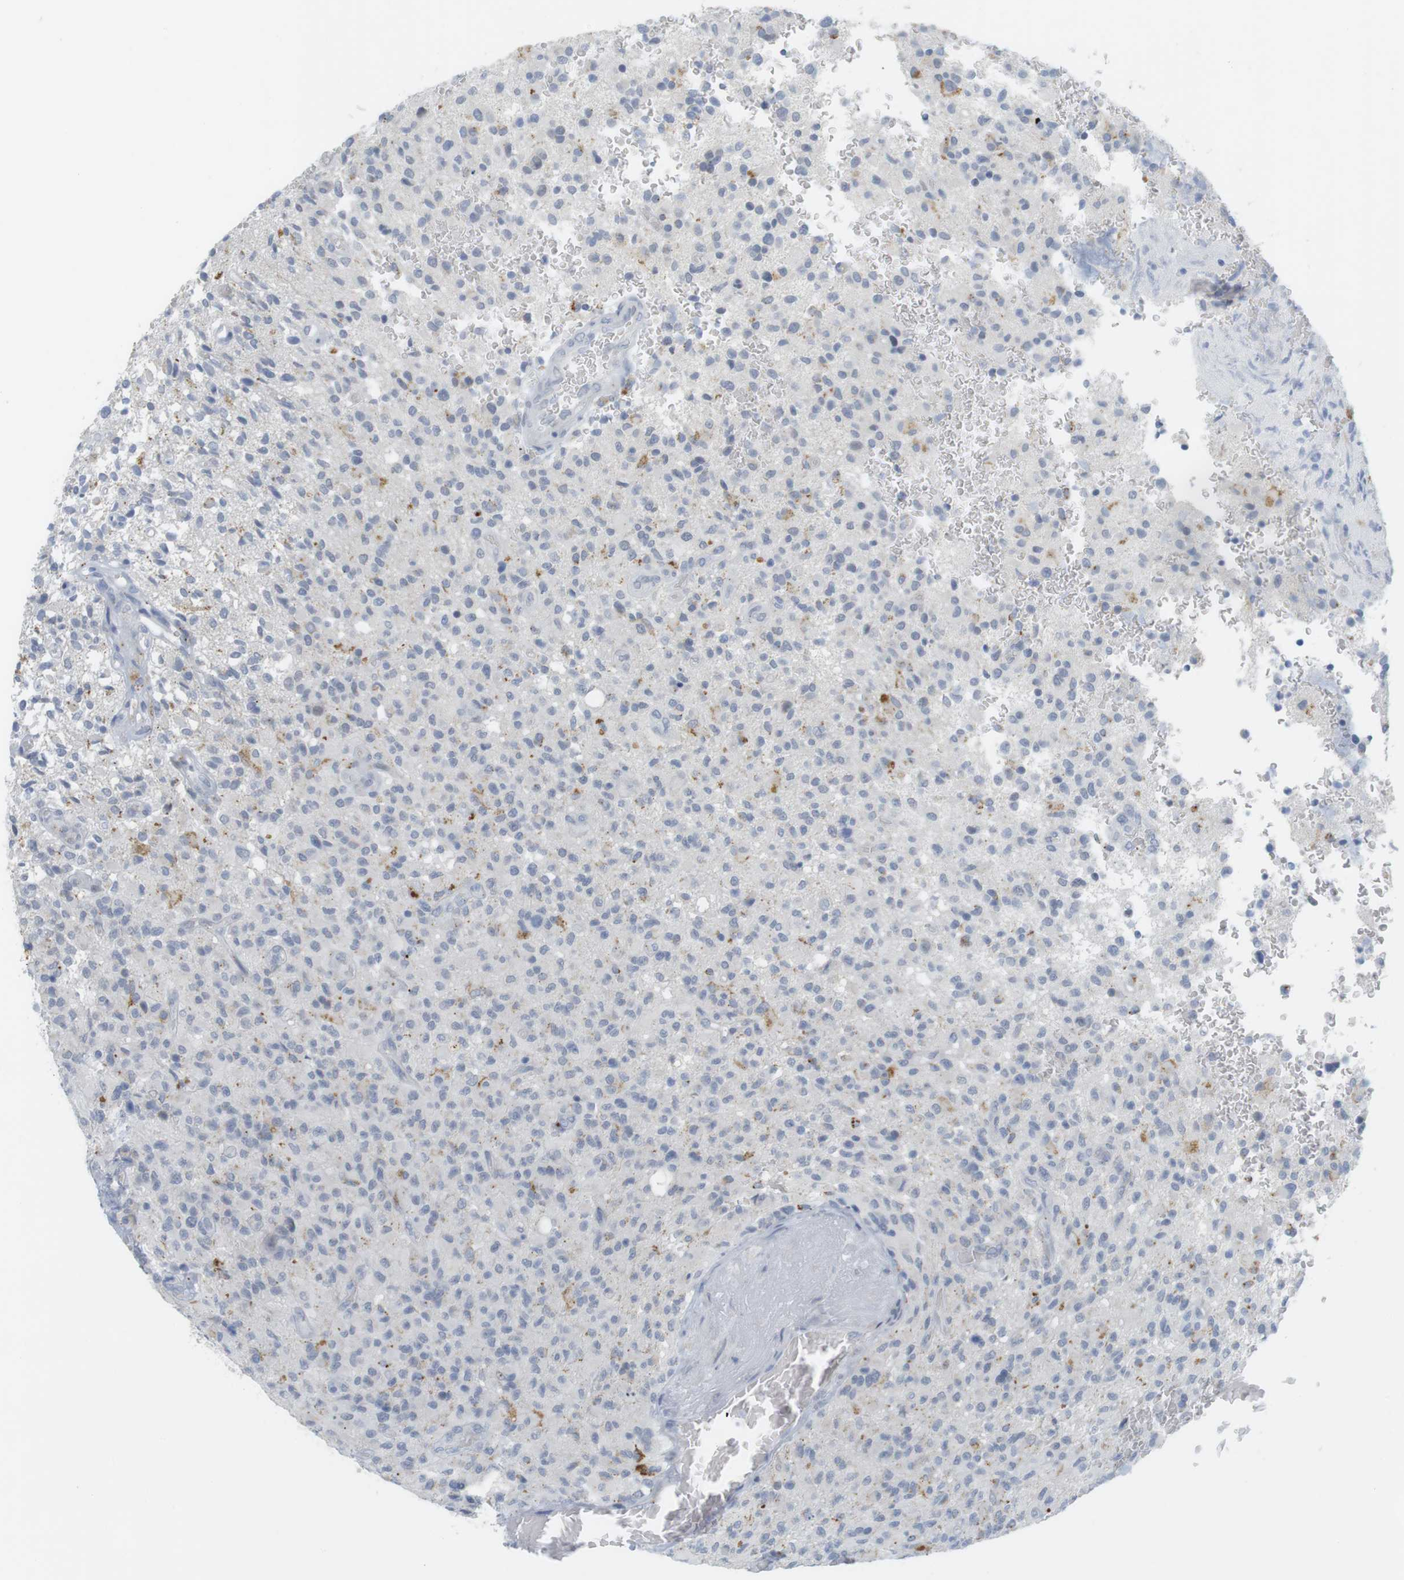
{"staining": {"intensity": "negative", "quantity": "none", "location": "none"}, "tissue": "glioma", "cell_type": "Tumor cells", "image_type": "cancer", "snomed": [{"axis": "morphology", "description": "Glioma, malignant, High grade"}, {"axis": "topography", "description": "Brain"}], "caption": "High magnification brightfield microscopy of malignant high-grade glioma stained with DAB (3,3'-diaminobenzidine) (brown) and counterstained with hematoxylin (blue): tumor cells show no significant positivity.", "gene": "YIPF1", "patient": {"sex": "male", "age": 71}}